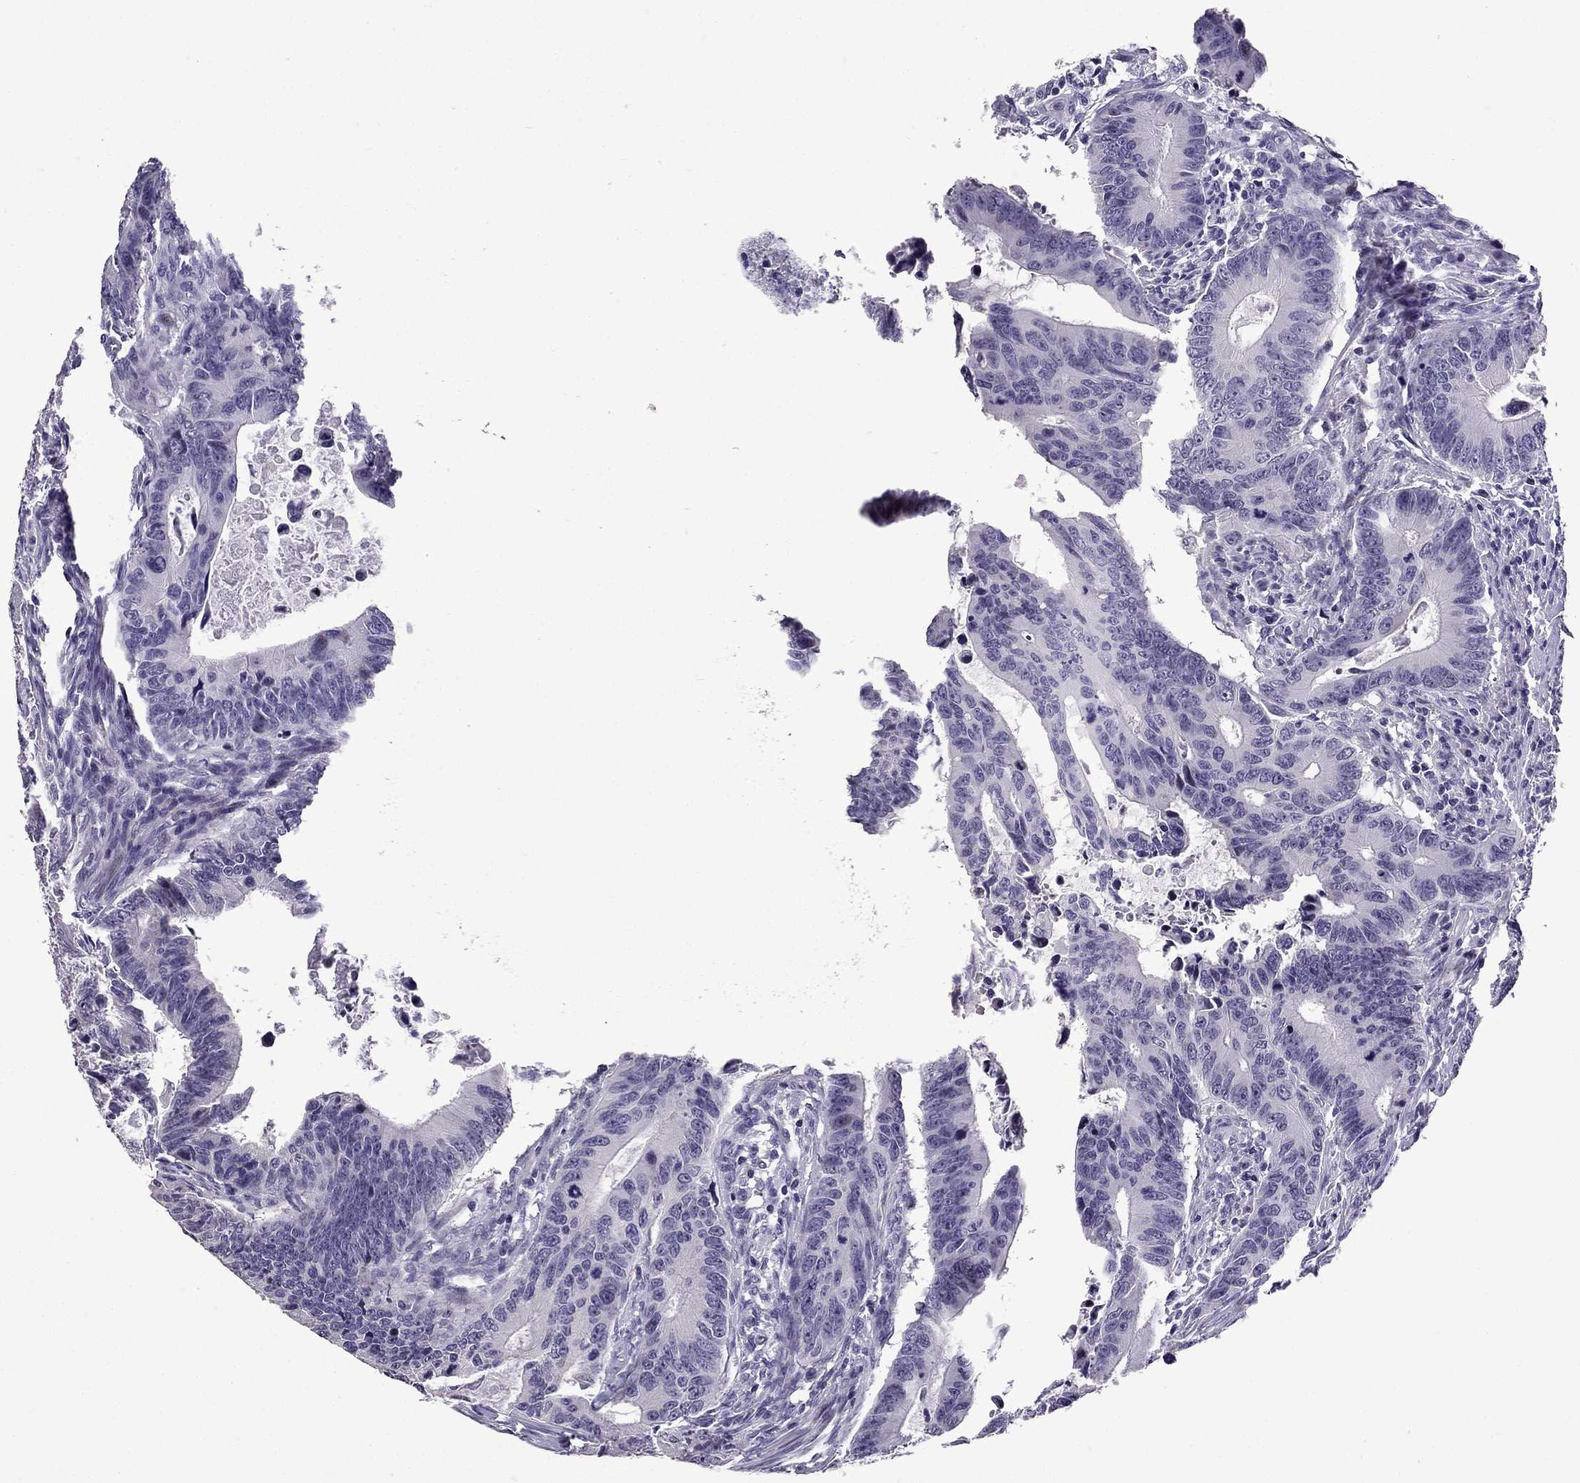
{"staining": {"intensity": "negative", "quantity": "none", "location": "none"}, "tissue": "colorectal cancer", "cell_type": "Tumor cells", "image_type": "cancer", "snomed": [{"axis": "morphology", "description": "Adenocarcinoma, NOS"}, {"axis": "topography", "description": "Colon"}], "caption": "This is an immunohistochemistry (IHC) micrograph of colorectal adenocarcinoma. There is no expression in tumor cells.", "gene": "TTN", "patient": {"sex": "female", "age": 87}}